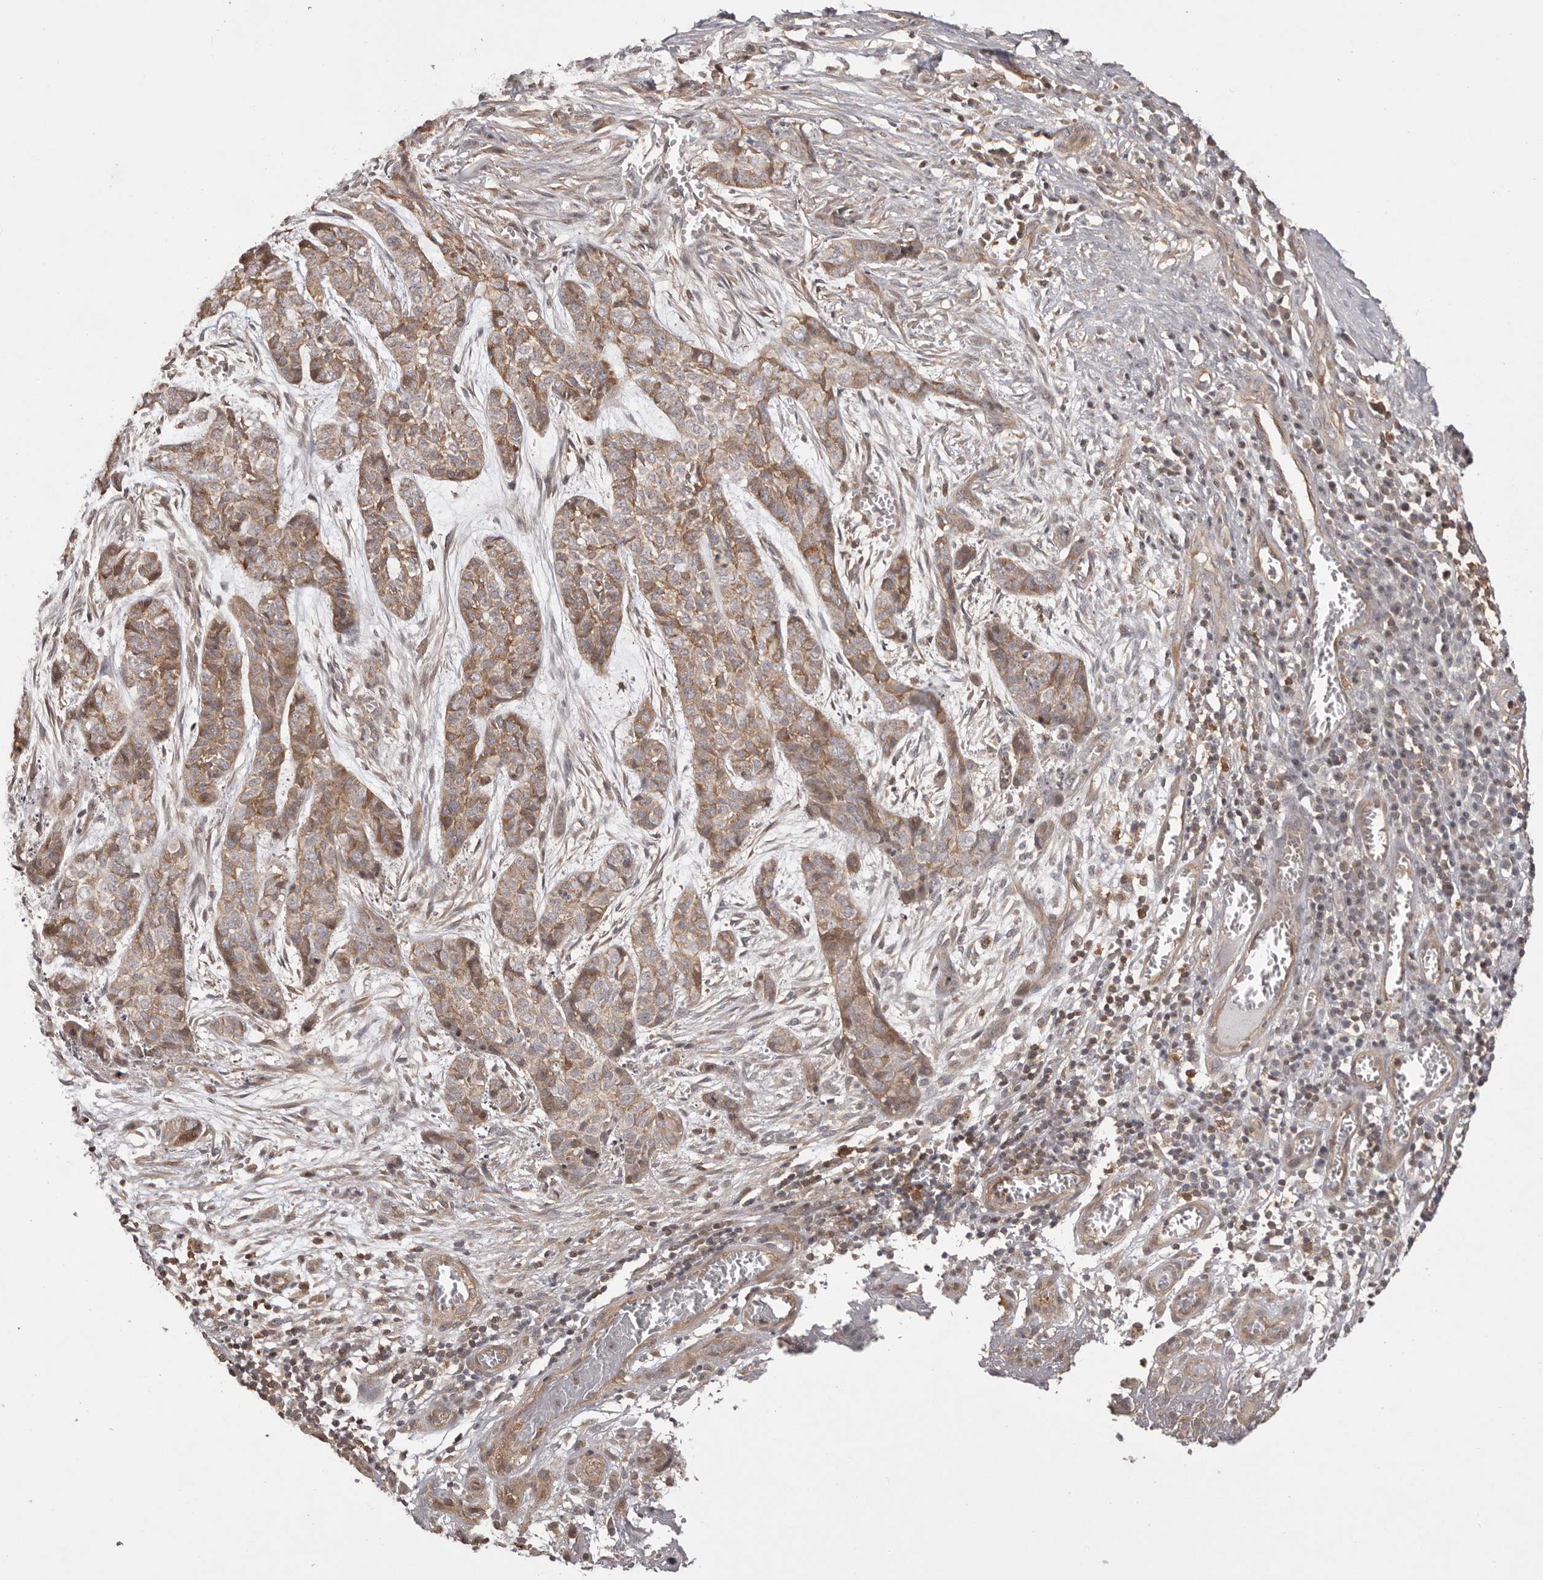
{"staining": {"intensity": "moderate", "quantity": ">75%", "location": "cytoplasmic/membranous"}, "tissue": "skin cancer", "cell_type": "Tumor cells", "image_type": "cancer", "snomed": [{"axis": "morphology", "description": "Basal cell carcinoma"}, {"axis": "topography", "description": "Skin"}], "caption": "Protein staining of basal cell carcinoma (skin) tissue demonstrates moderate cytoplasmic/membranous staining in approximately >75% of tumor cells.", "gene": "NFKBIA", "patient": {"sex": "female", "age": 64}}